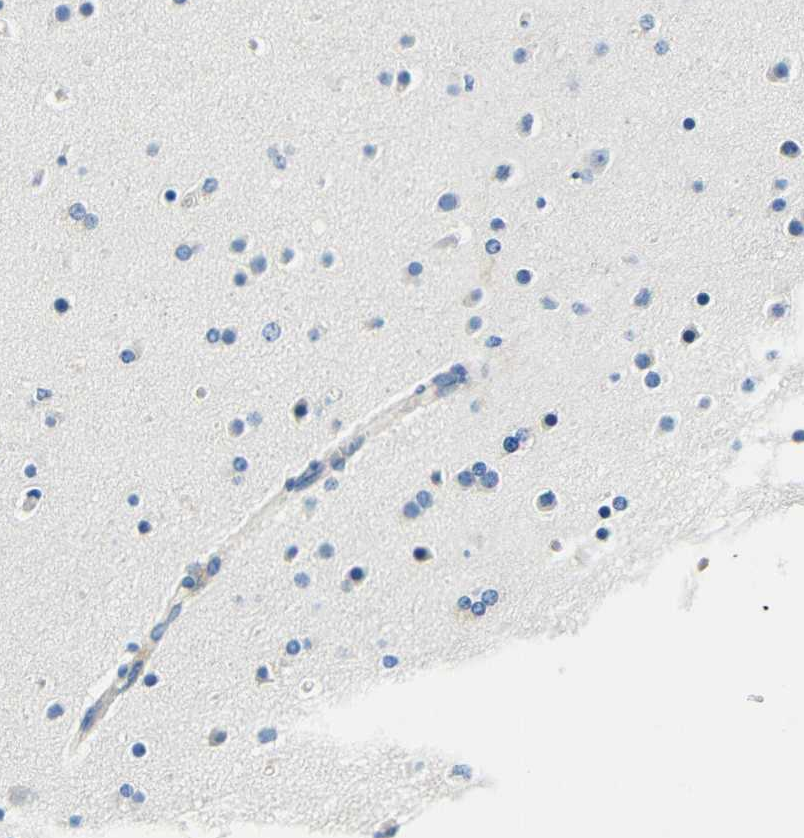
{"staining": {"intensity": "negative", "quantity": "none", "location": "none"}, "tissue": "glioma", "cell_type": "Tumor cells", "image_type": "cancer", "snomed": [{"axis": "morphology", "description": "Glioma, malignant, High grade"}, {"axis": "topography", "description": "Cerebral cortex"}], "caption": "DAB (3,3'-diaminobenzidine) immunohistochemical staining of high-grade glioma (malignant) displays no significant staining in tumor cells. (IHC, brightfield microscopy, high magnification).", "gene": "FMO5", "patient": {"sex": "female", "age": 36}}